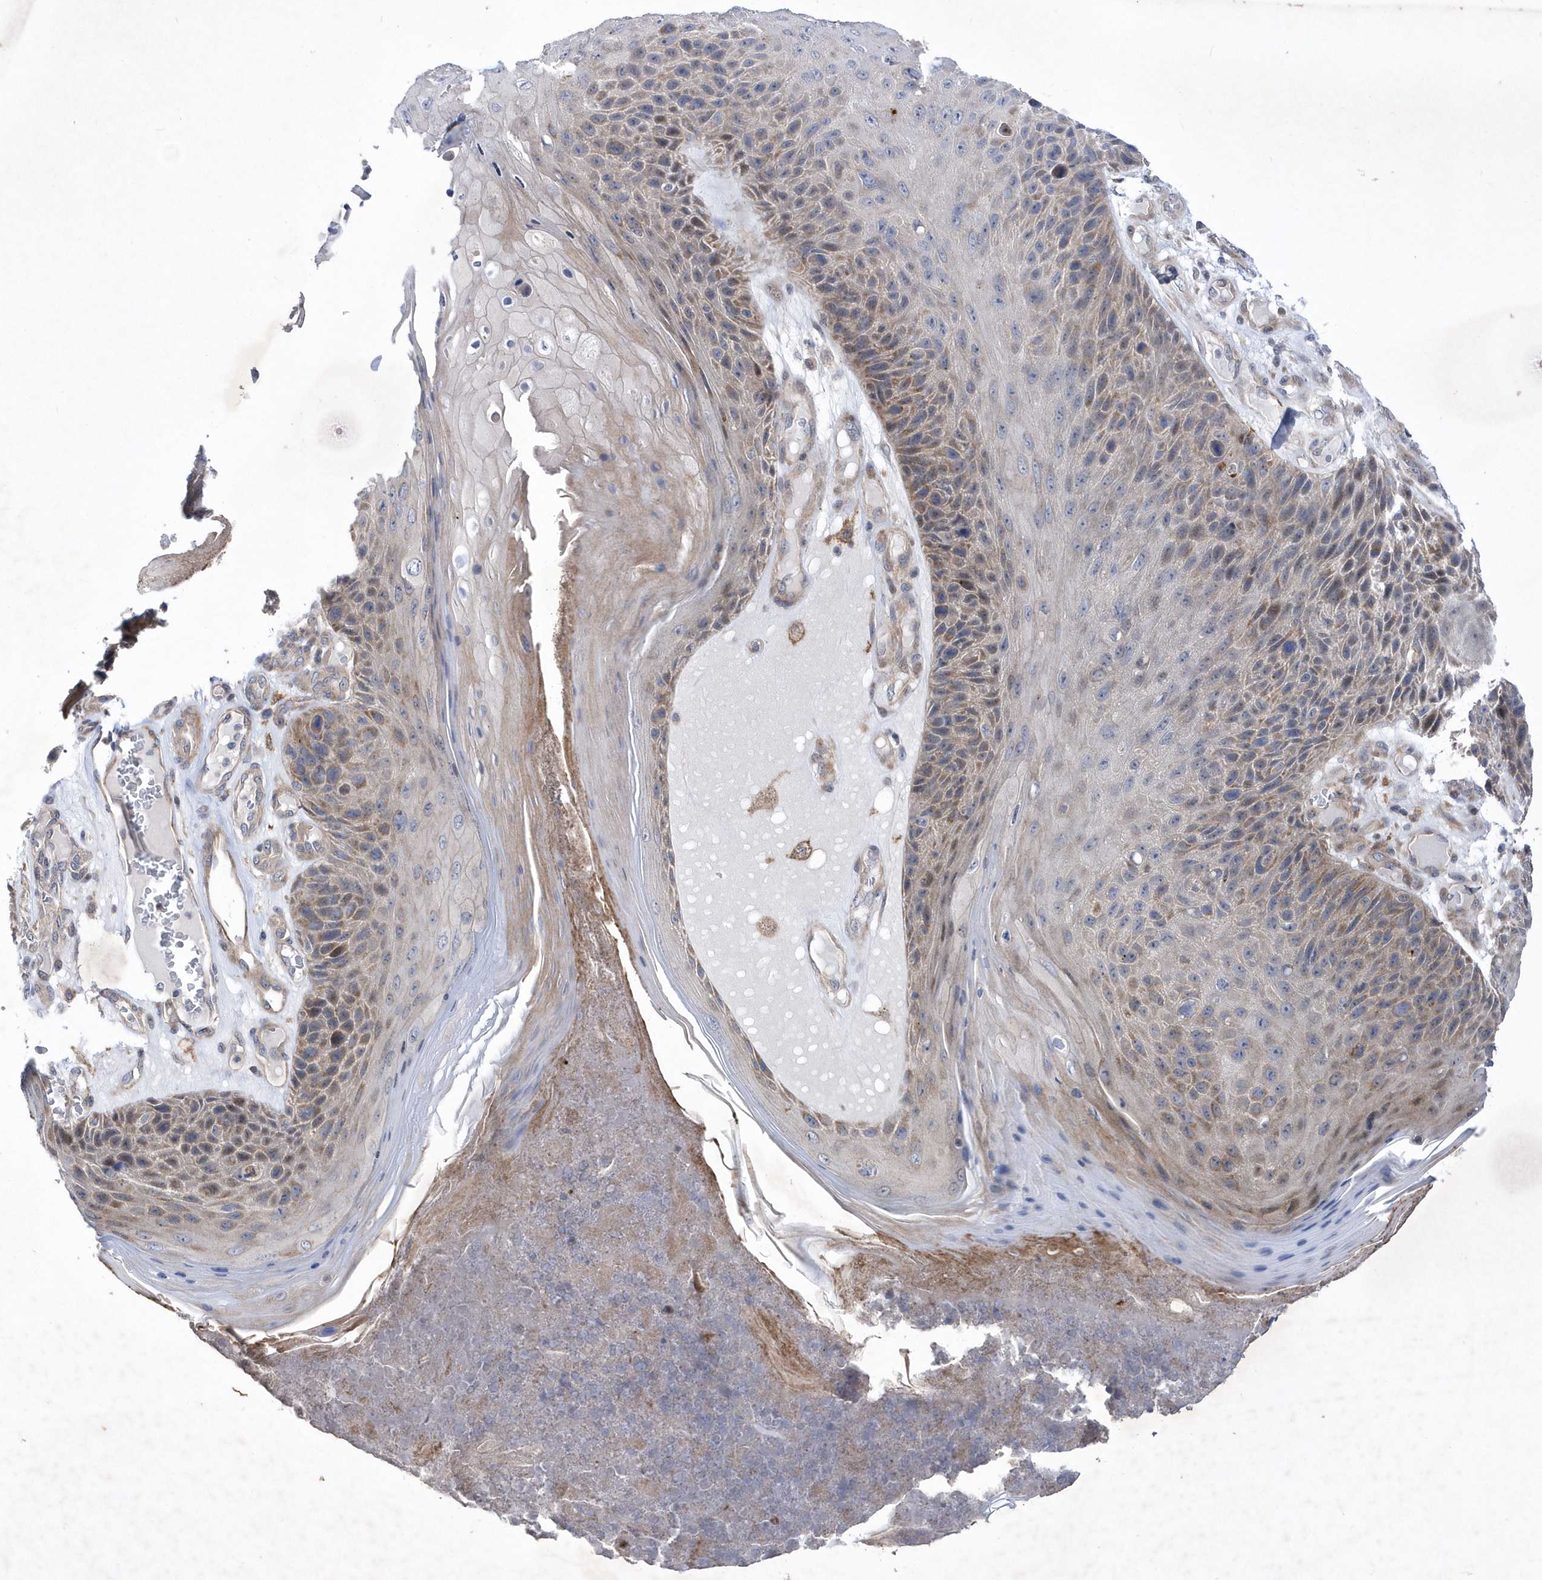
{"staining": {"intensity": "weak", "quantity": "25%-75%", "location": "cytoplasmic/membranous"}, "tissue": "skin cancer", "cell_type": "Tumor cells", "image_type": "cancer", "snomed": [{"axis": "morphology", "description": "Squamous cell carcinoma, NOS"}, {"axis": "topography", "description": "Skin"}], "caption": "Approximately 25%-75% of tumor cells in human squamous cell carcinoma (skin) reveal weak cytoplasmic/membranous protein positivity as visualized by brown immunohistochemical staining.", "gene": "LONRF2", "patient": {"sex": "female", "age": 88}}